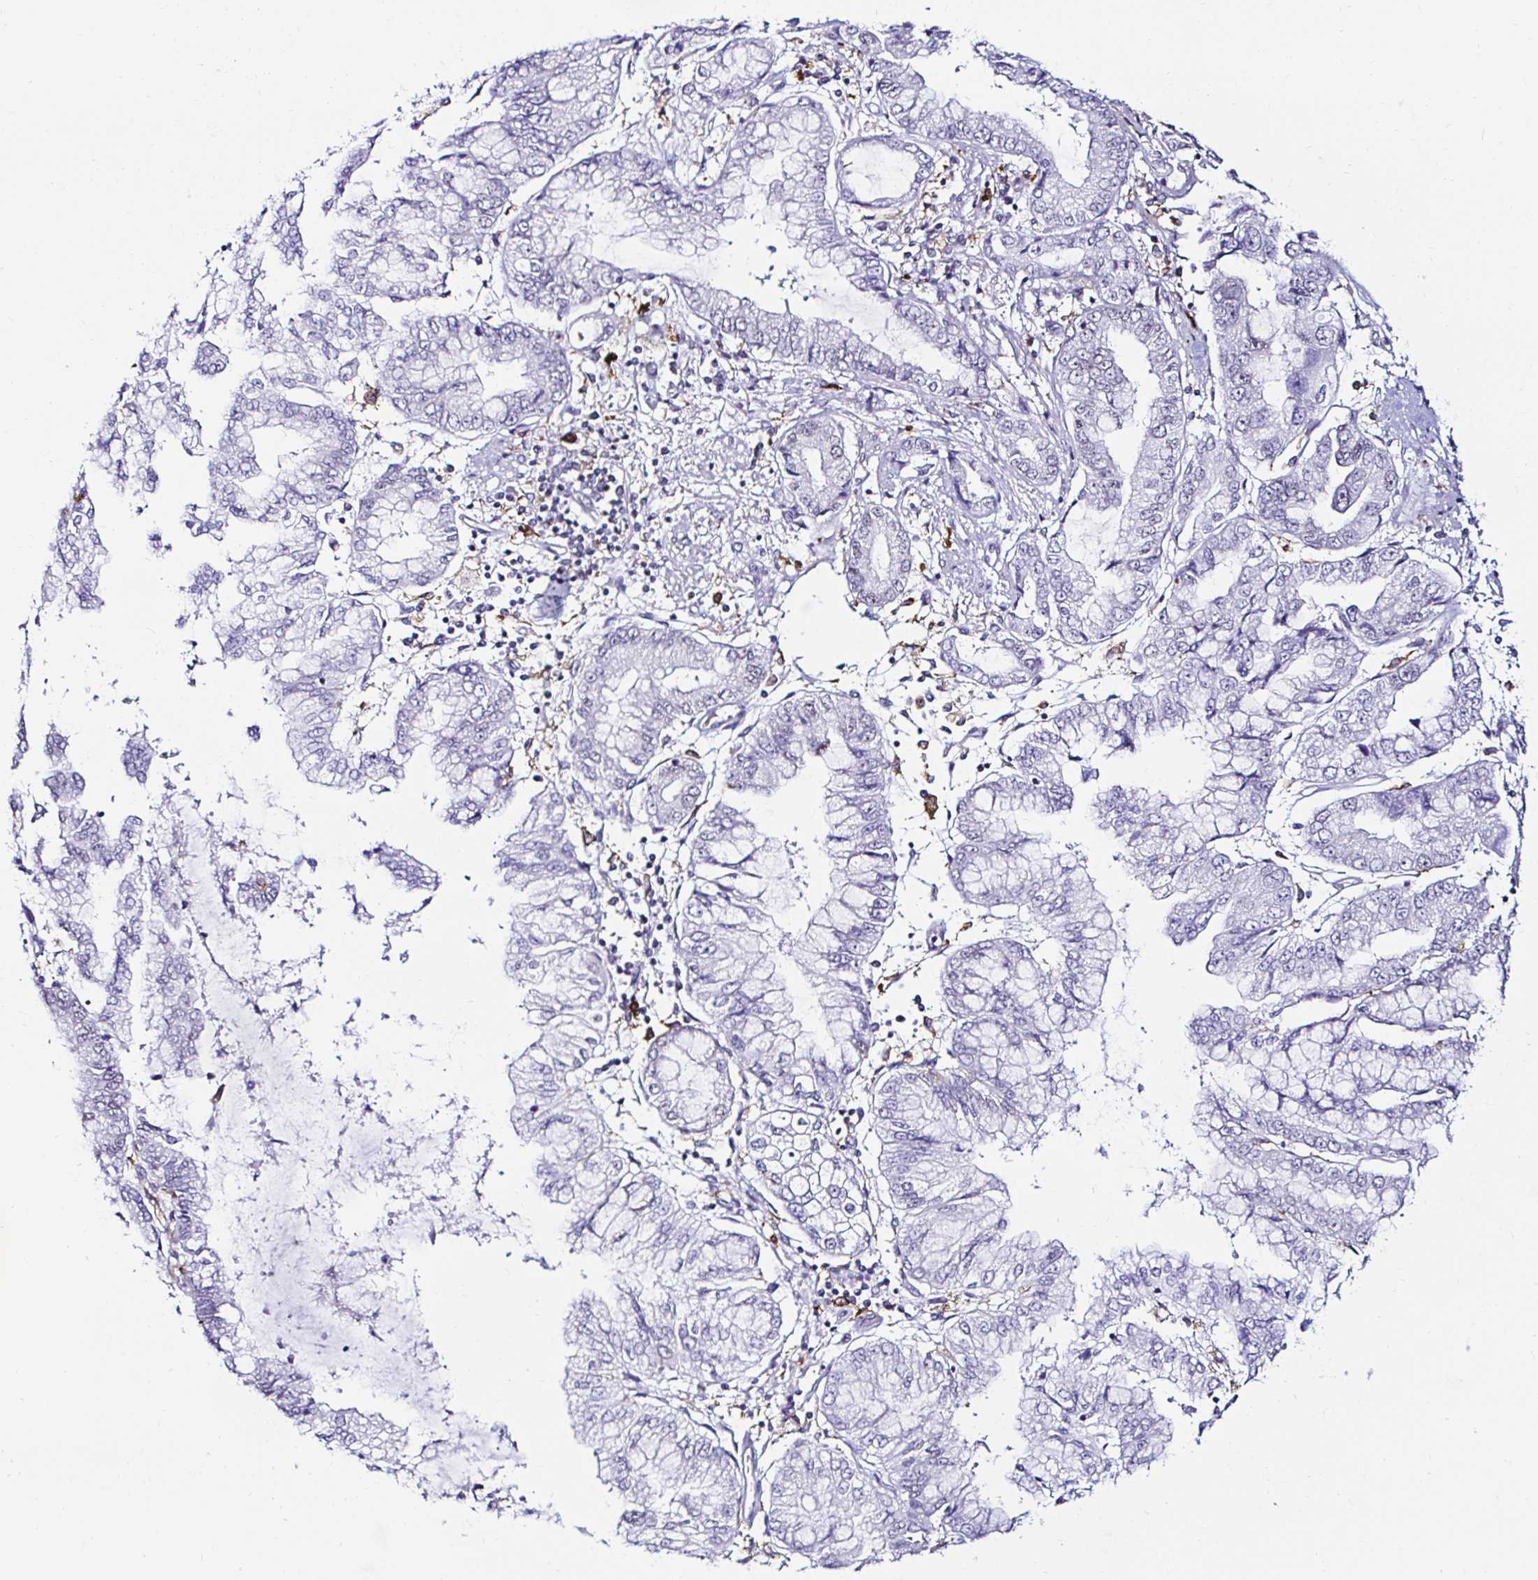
{"staining": {"intensity": "negative", "quantity": "none", "location": "none"}, "tissue": "stomach cancer", "cell_type": "Tumor cells", "image_type": "cancer", "snomed": [{"axis": "morphology", "description": "Adenocarcinoma, NOS"}, {"axis": "topography", "description": "Stomach, upper"}], "caption": "Protein analysis of stomach cancer demonstrates no significant expression in tumor cells. Brightfield microscopy of IHC stained with DAB (brown) and hematoxylin (blue), captured at high magnification.", "gene": "CYBB", "patient": {"sex": "female", "age": 74}}